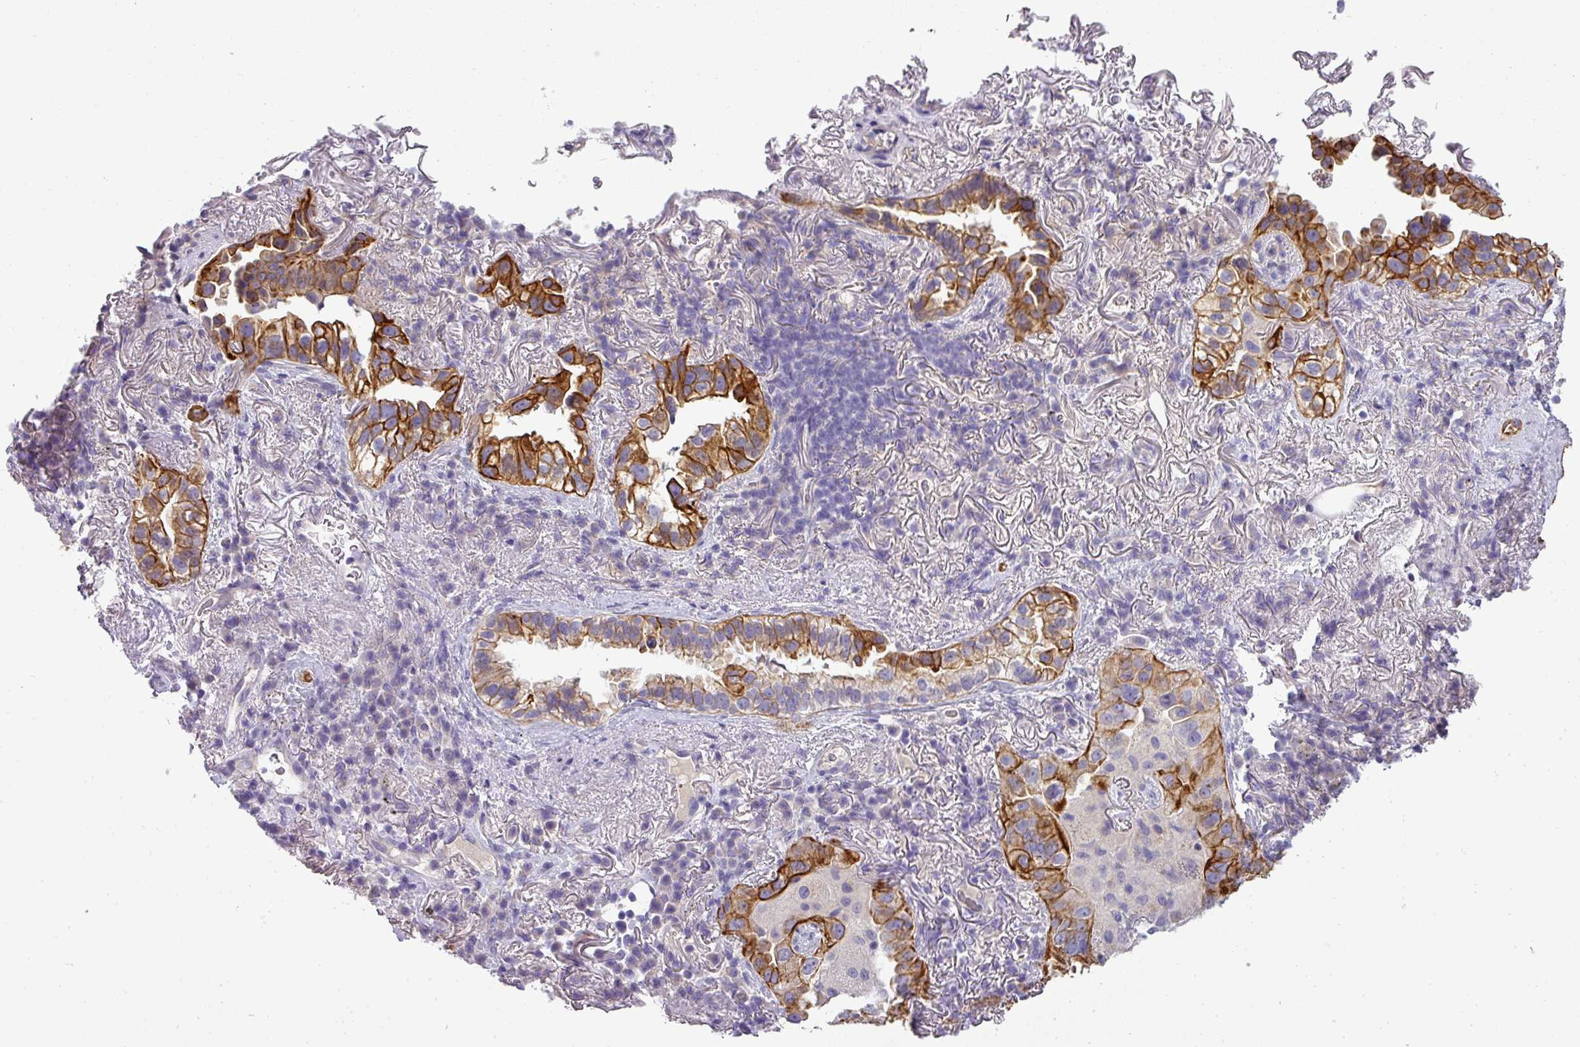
{"staining": {"intensity": "strong", "quantity": ">75%", "location": "cytoplasmic/membranous"}, "tissue": "lung cancer", "cell_type": "Tumor cells", "image_type": "cancer", "snomed": [{"axis": "morphology", "description": "Adenocarcinoma, NOS"}, {"axis": "topography", "description": "Lung"}], "caption": "Lung cancer stained with DAB immunohistochemistry shows high levels of strong cytoplasmic/membranous staining in about >75% of tumor cells.", "gene": "ASXL3", "patient": {"sex": "female", "age": 69}}